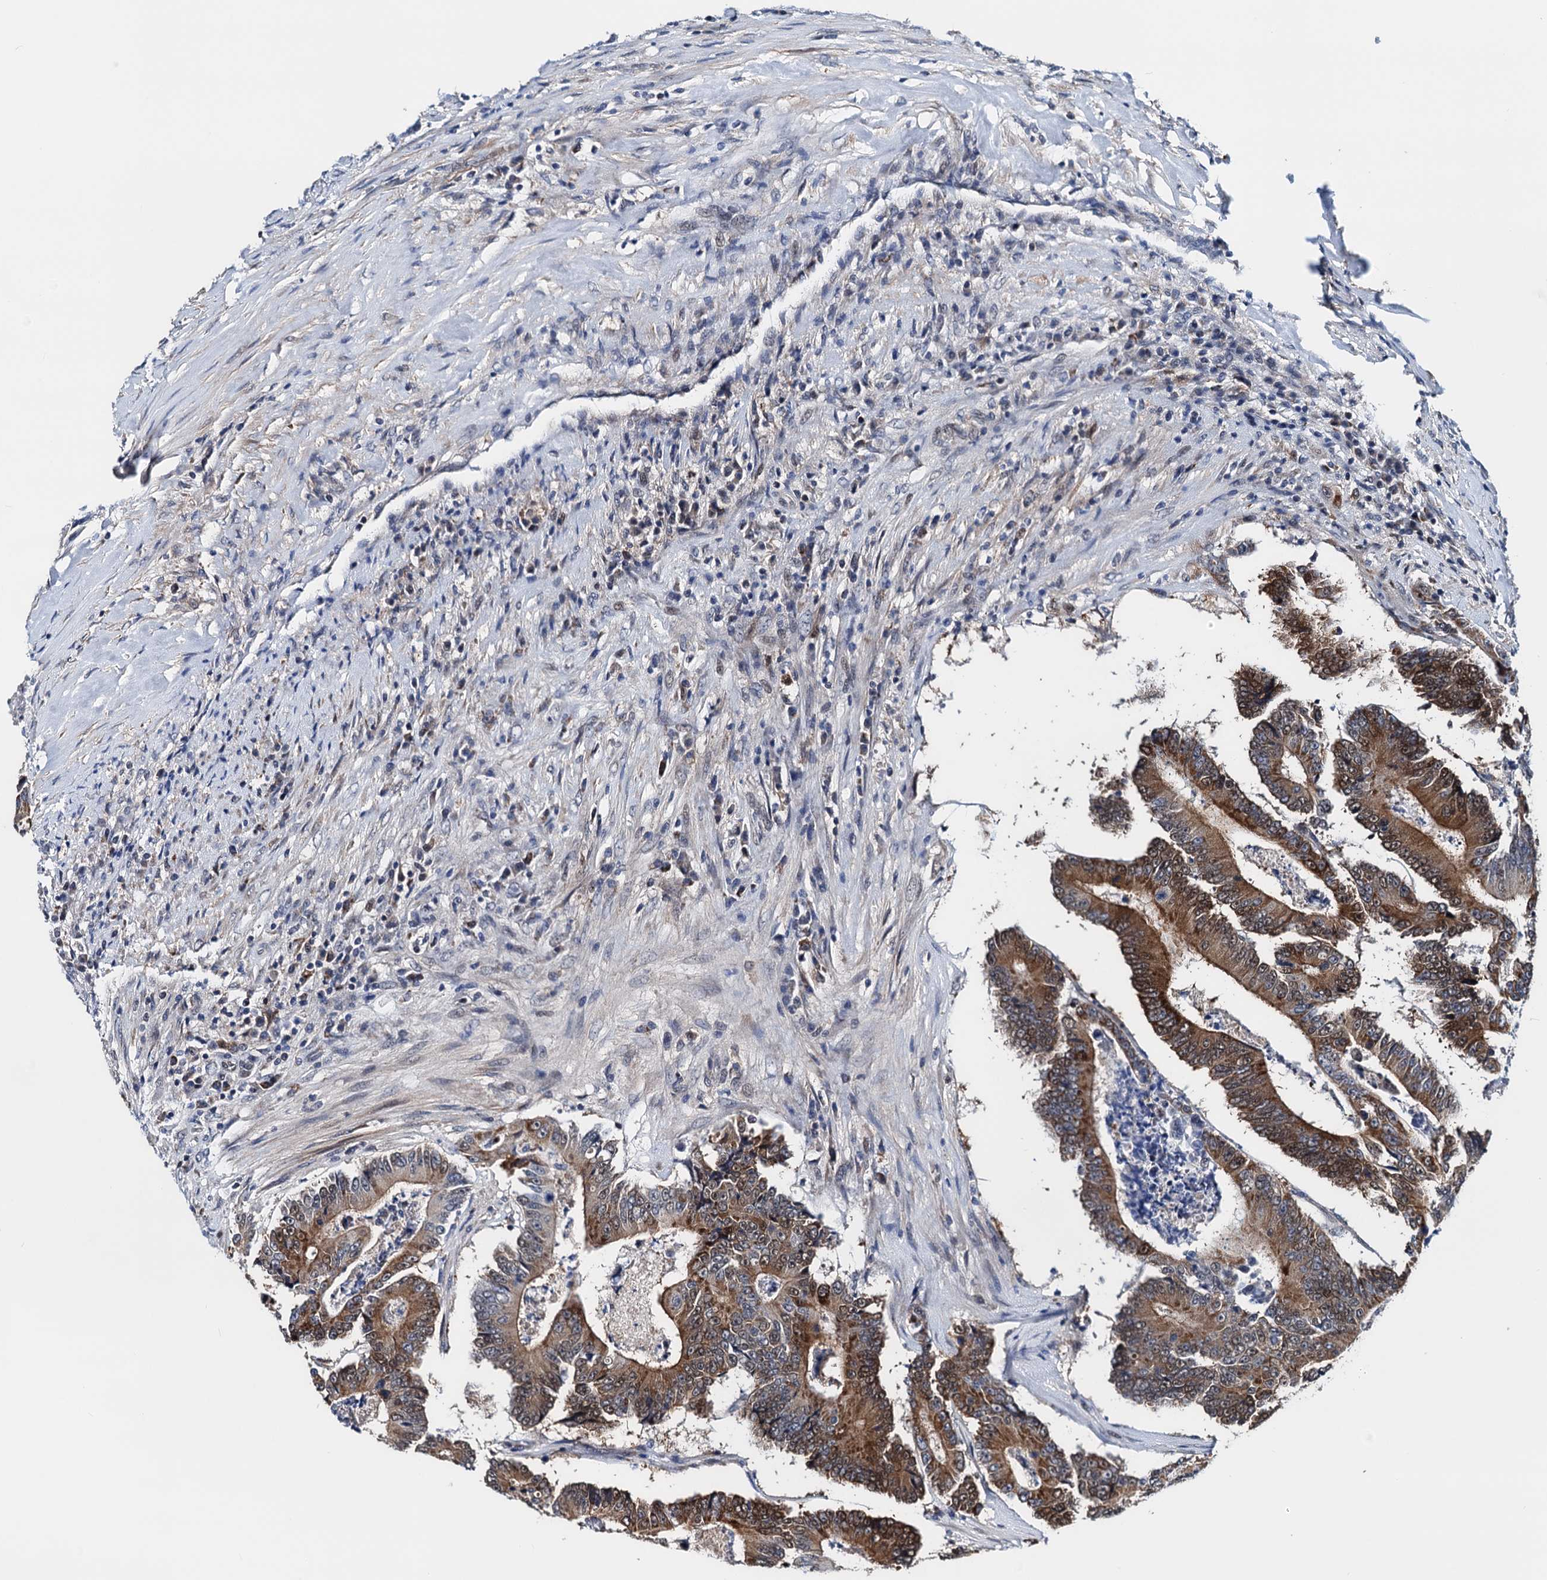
{"staining": {"intensity": "strong", "quantity": ">75%", "location": "cytoplasmic/membranous,nuclear"}, "tissue": "colorectal cancer", "cell_type": "Tumor cells", "image_type": "cancer", "snomed": [{"axis": "morphology", "description": "Adenocarcinoma, NOS"}, {"axis": "topography", "description": "Colon"}], "caption": "Immunohistochemical staining of human colorectal adenocarcinoma displays high levels of strong cytoplasmic/membranous and nuclear positivity in about >75% of tumor cells. (Brightfield microscopy of DAB IHC at high magnification).", "gene": "COA4", "patient": {"sex": "male", "age": 83}}